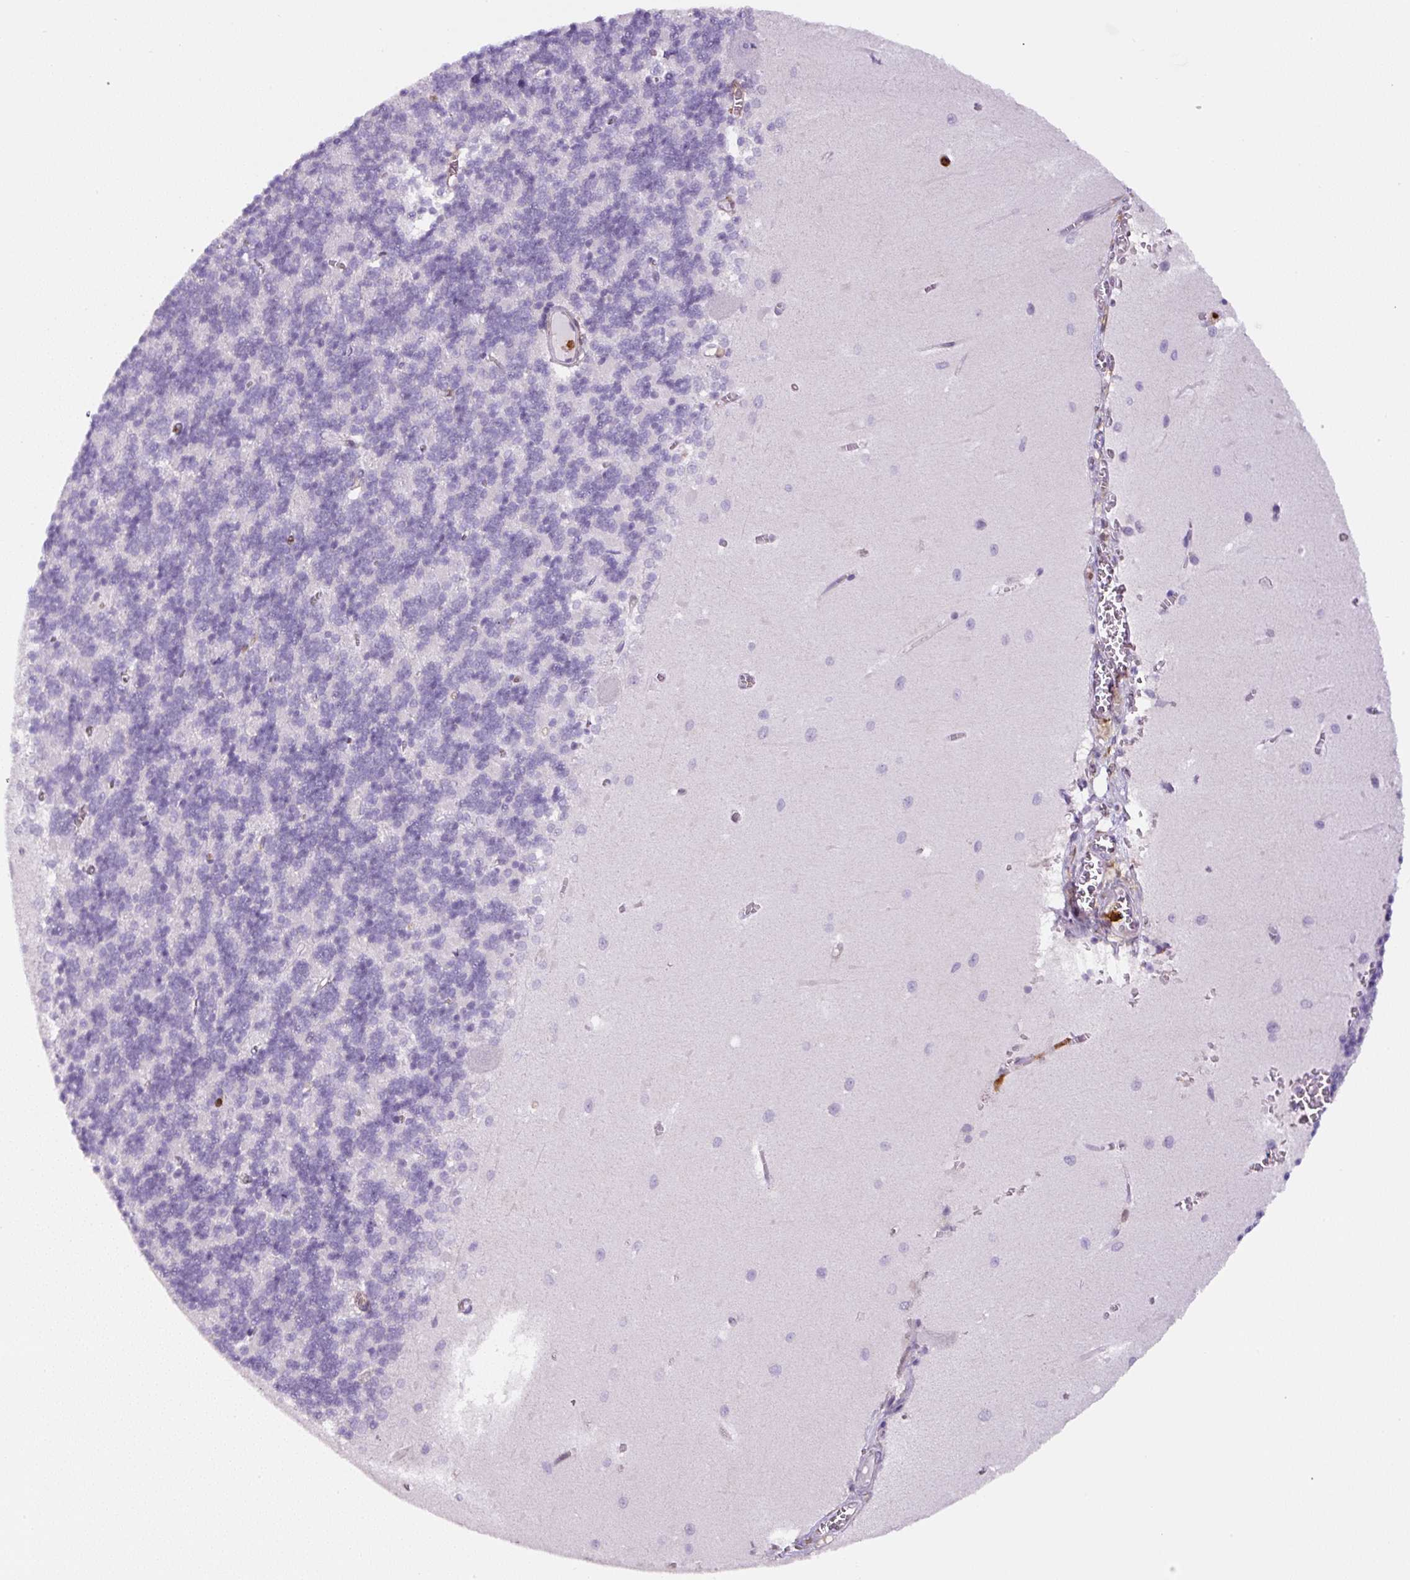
{"staining": {"intensity": "negative", "quantity": "none", "location": "none"}, "tissue": "cerebellum", "cell_type": "Cells in granular layer", "image_type": "normal", "snomed": [{"axis": "morphology", "description": "Normal tissue, NOS"}, {"axis": "topography", "description": "Cerebellum"}], "caption": "A histopathology image of human cerebellum is negative for staining in cells in granular layer. Nuclei are stained in blue.", "gene": "ANXA1", "patient": {"sex": "male", "age": 37}}